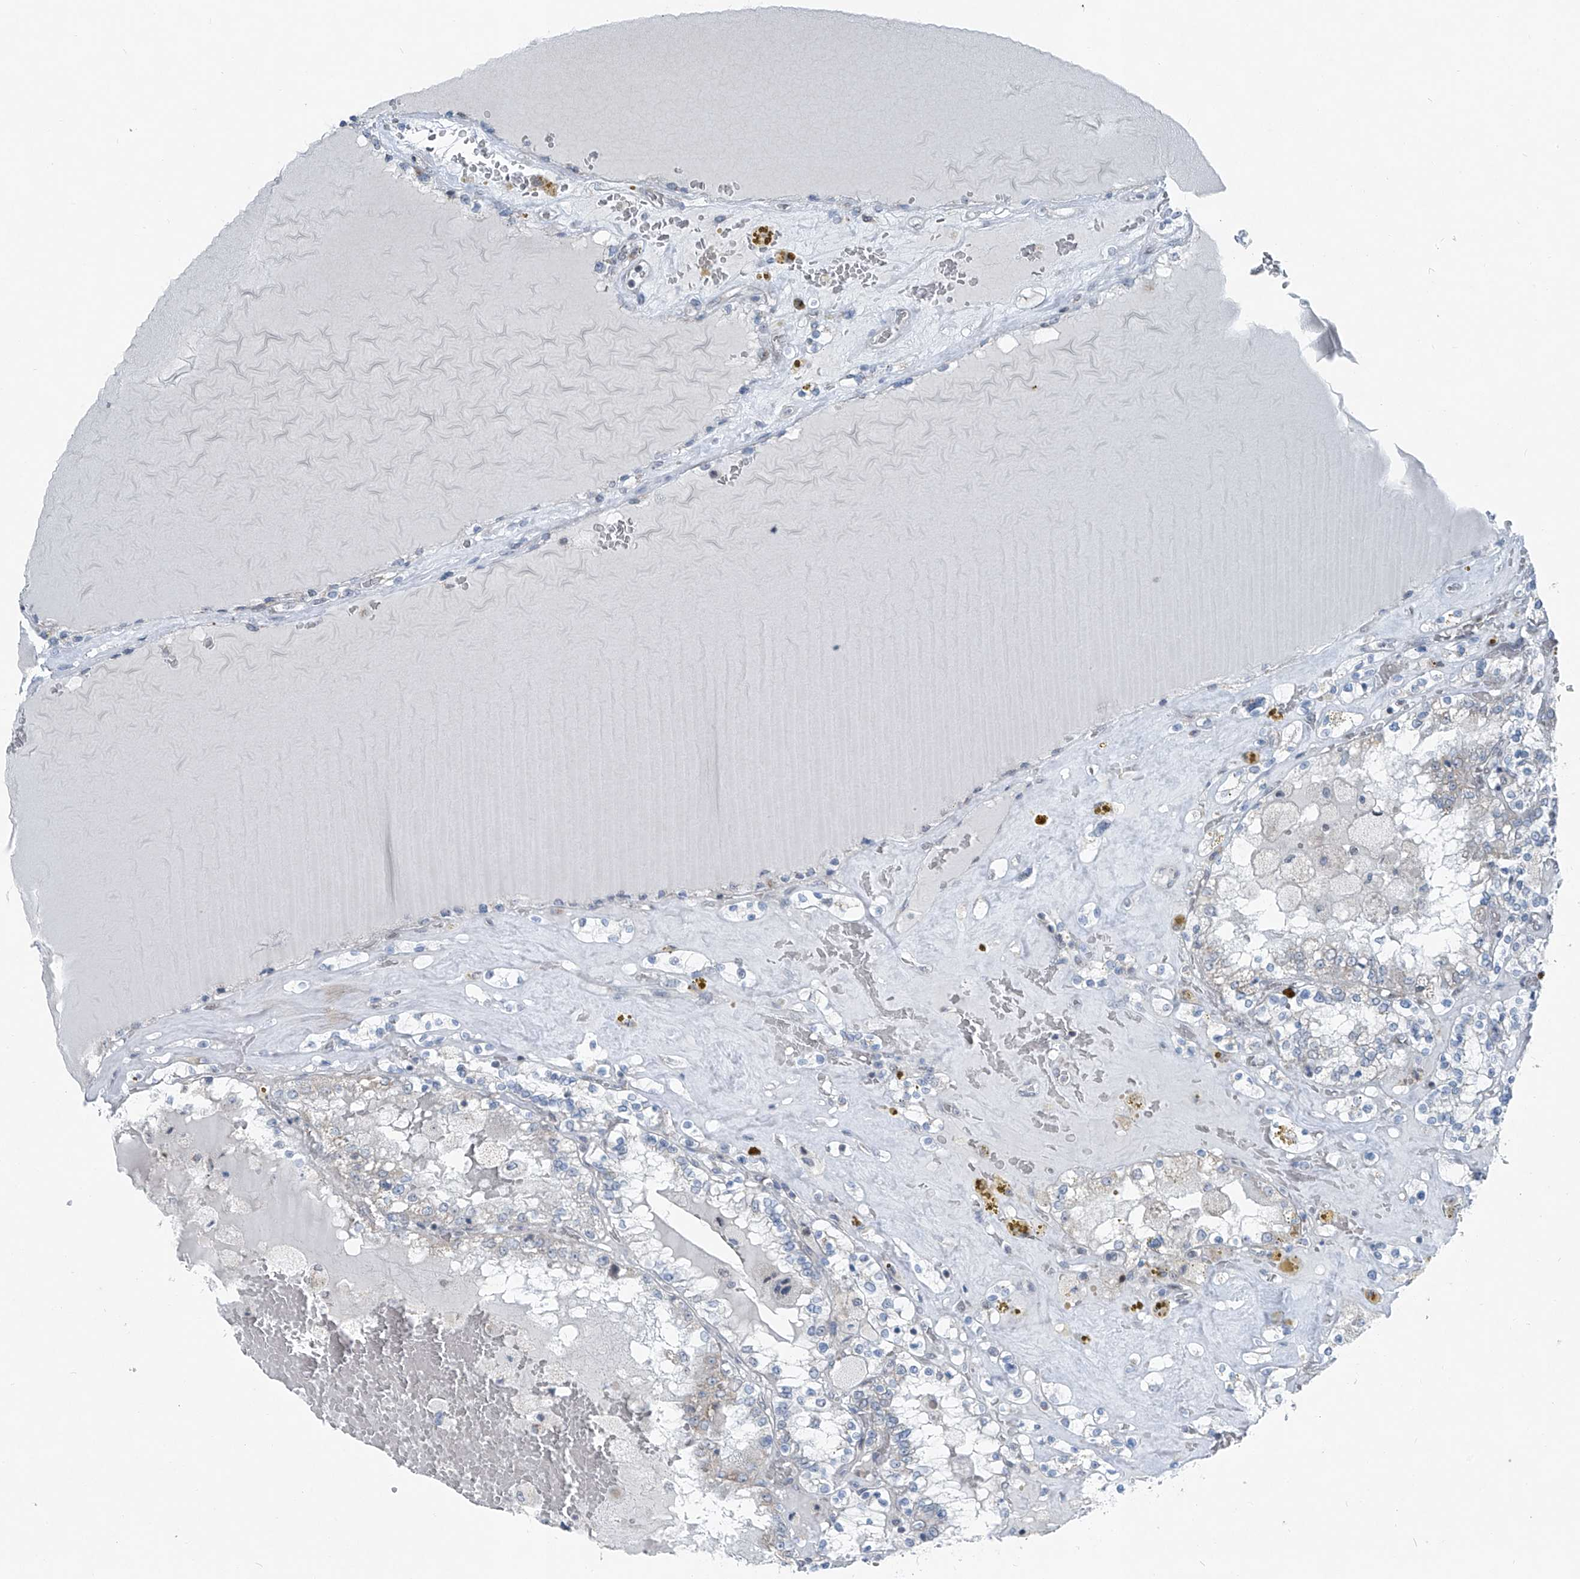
{"staining": {"intensity": "negative", "quantity": "none", "location": "none"}, "tissue": "renal cancer", "cell_type": "Tumor cells", "image_type": "cancer", "snomed": [{"axis": "morphology", "description": "Adenocarcinoma, NOS"}, {"axis": "topography", "description": "Kidney"}], "caption": "The histopathology image exhibits no staining of tumor cells in renal adenocarcinoma.", "gene": "DYRK1B", "patient": {"sex": "female", "age": 56}}